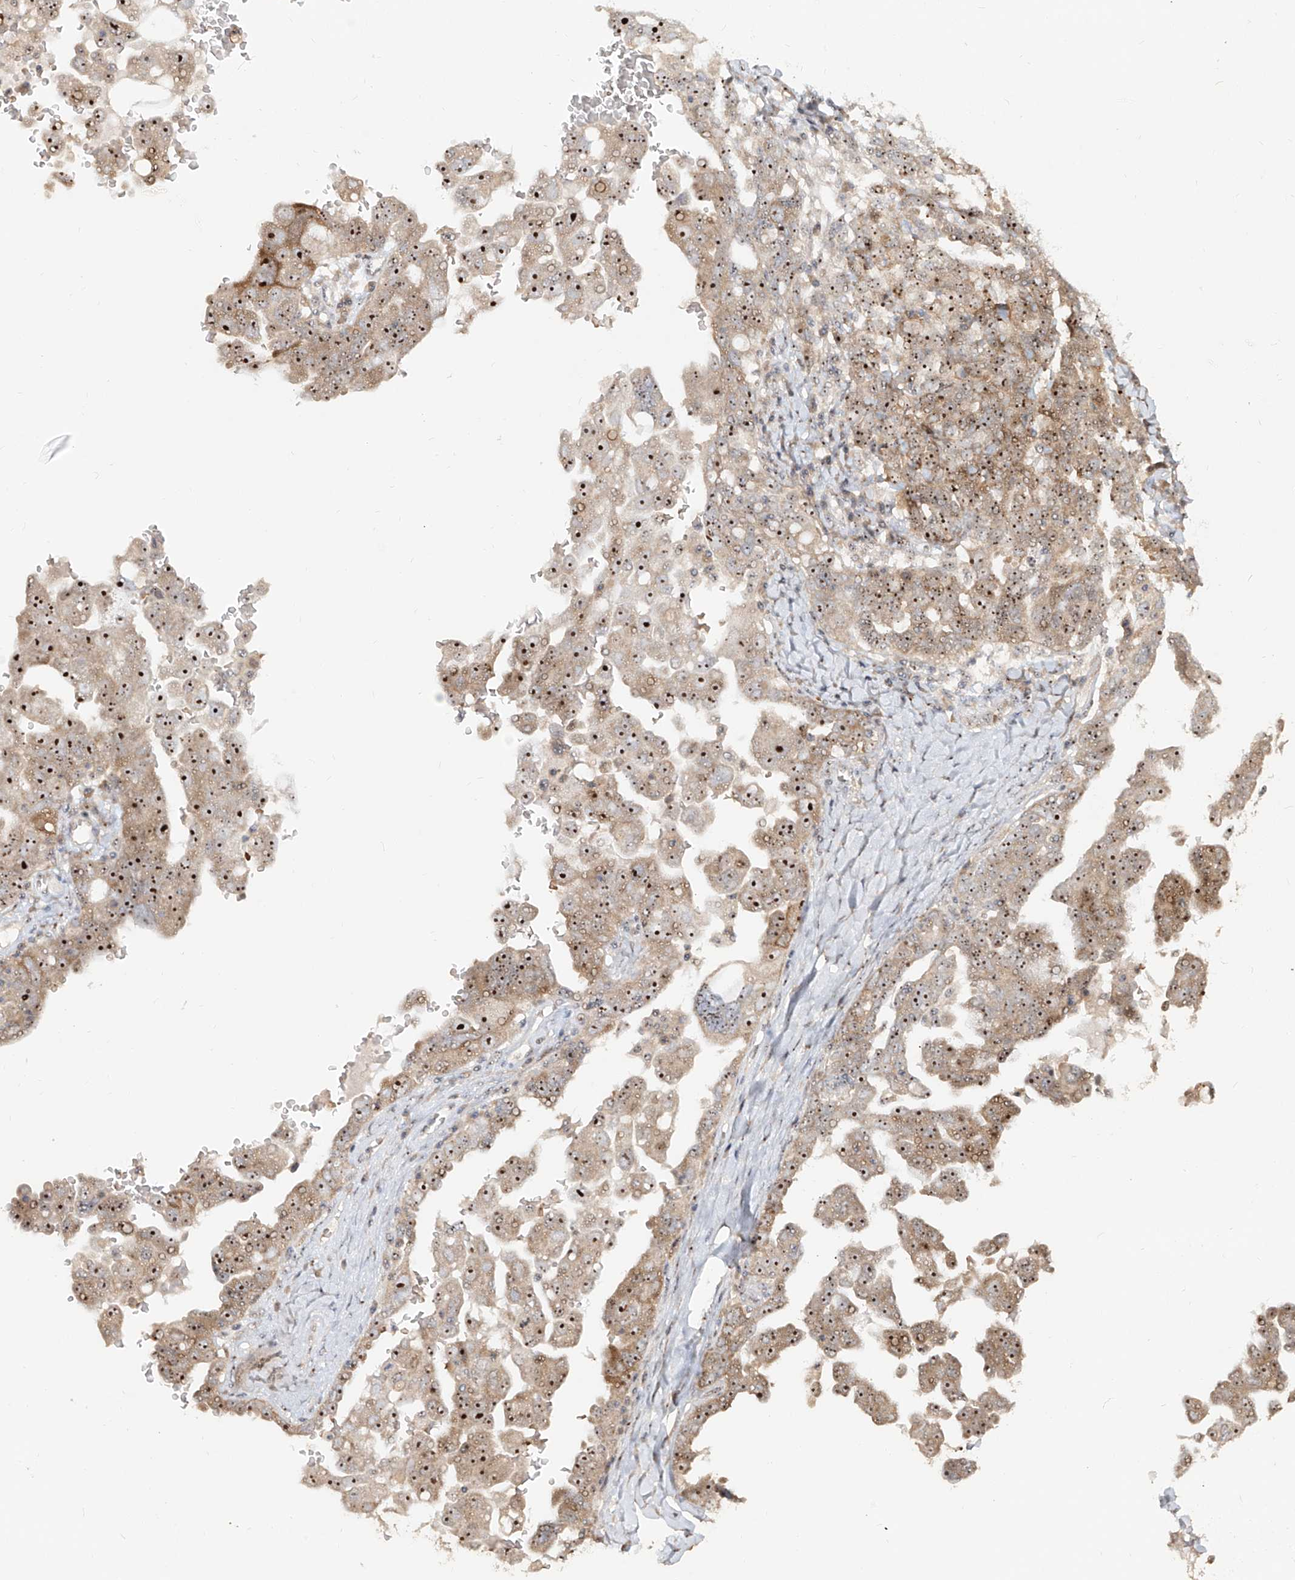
{"staining": {"intensity": "moderate", "quantity": ">75%", "location": "cytoplasmic/membranous,nuclear"}, "tissue": "ovarian cancer", "cell_type": "Tumor cells", "image_type": "cancer", "snomed": [{"axis": "morphology", "description": "Carcinoma, endometroid"}, {"axis": "topography", "description": "Ovary"}], "caption": "High-magnification brightfield microscopy of ovarian cancer stained with DAB (brown) and counterstained with hematoxylin (blue). tumor cells exhibit moderate cytoplasmic/membranous and nuclear positivity is present in about>75% of cells.", "gene": "BYSL", "patient": {"sex": "female", "age": 62}}